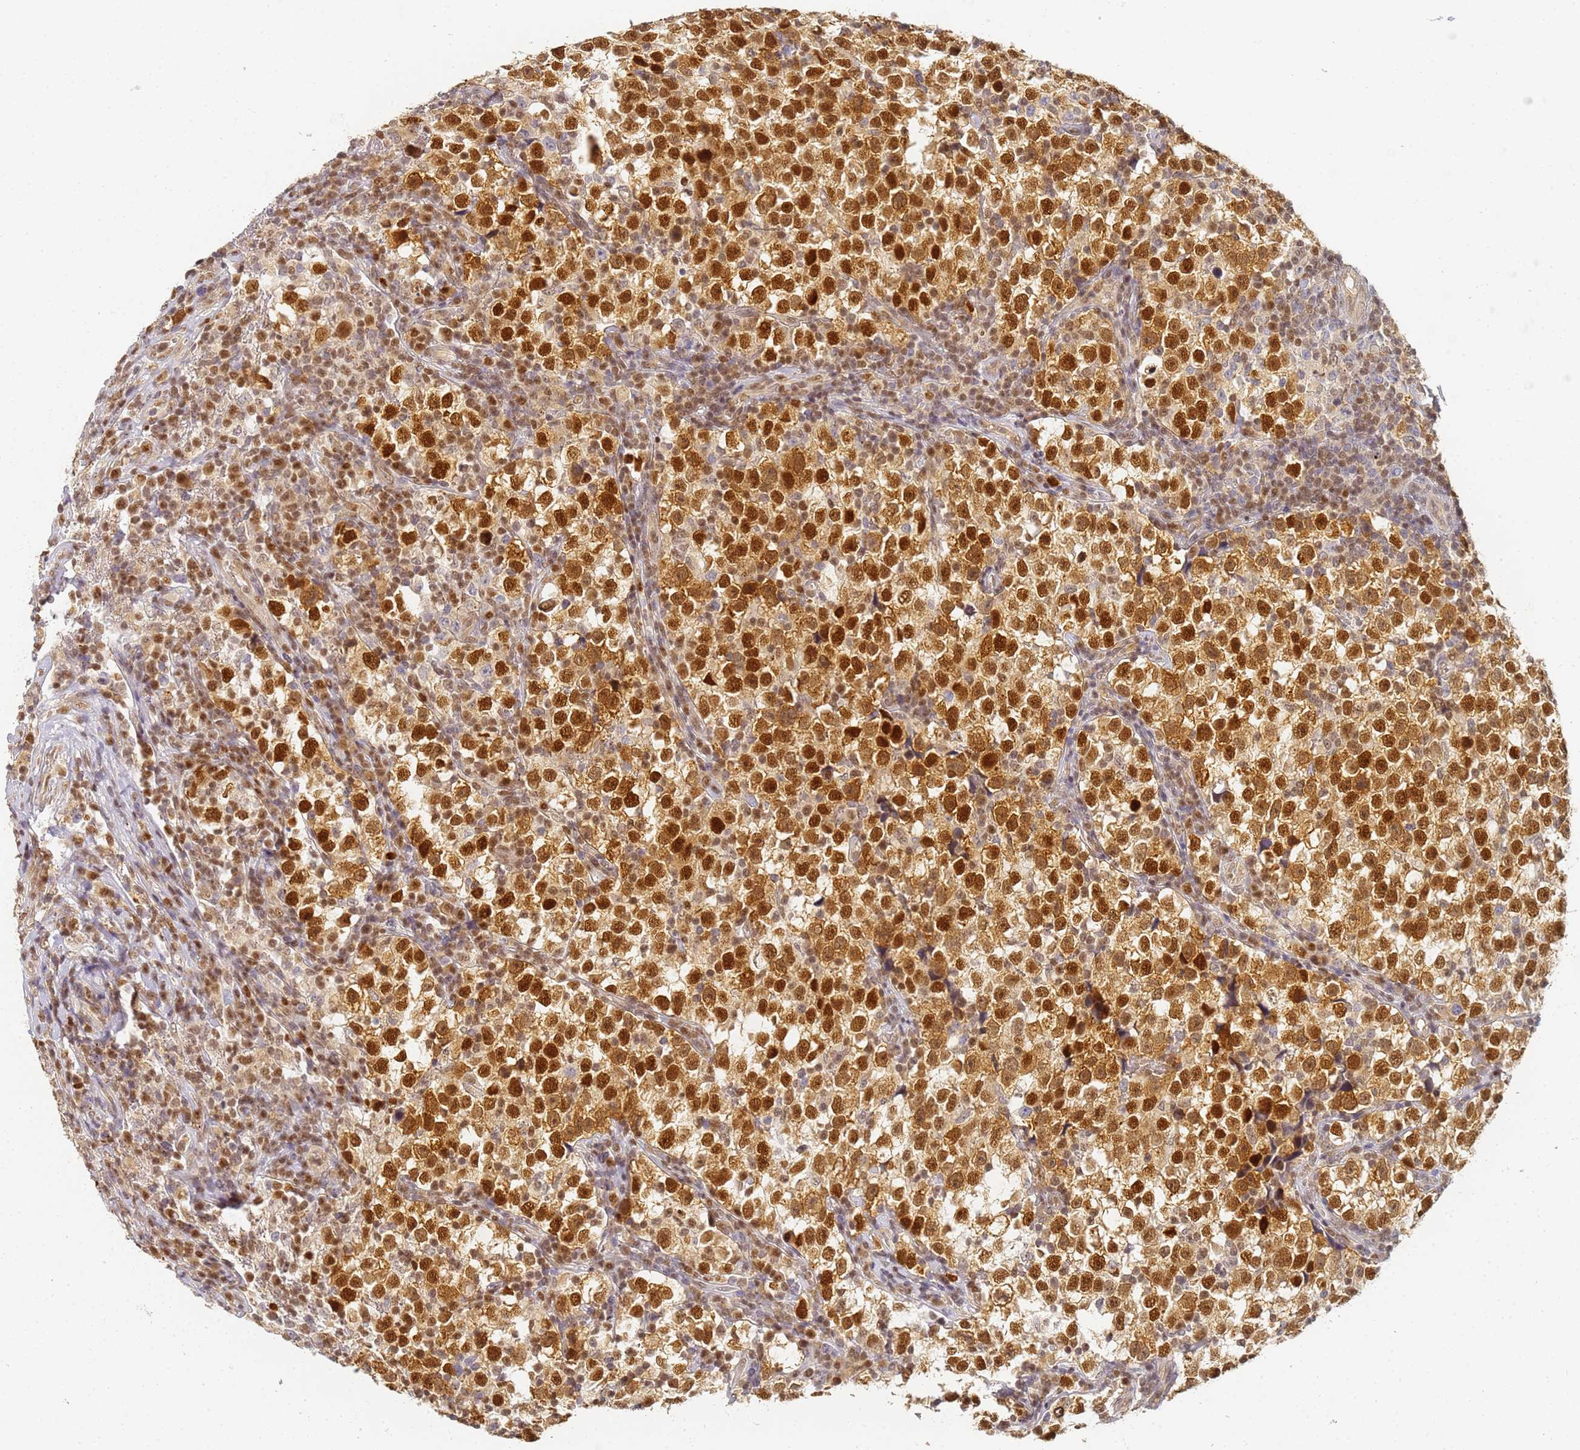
{"staining": {"intensity": "strong", "quantity": ">75%", "location": "cytoplasmic/membranous,nuclear"}, "tissue": "testis cancer", "cell_type": "Tumor cells", "image_type": "cancer", "snomed": [{"axis": "morphology", "description": "Normal tissue, NOS"}, {"axis": "morphology", "description": "Seminoma, NOS"}, {"axis": "topography", "description": "Testis"}], "caption": "A high amount of strong cytoplasmic/membranous and nuclear staining is appreciated in approximately >75% of tumor cells in testis cancer tissue. The protein is shown in brown color, while the nuclei are stained blue.", "gene": "HMCES", "patient": {"sex": "male", "age": 43}}